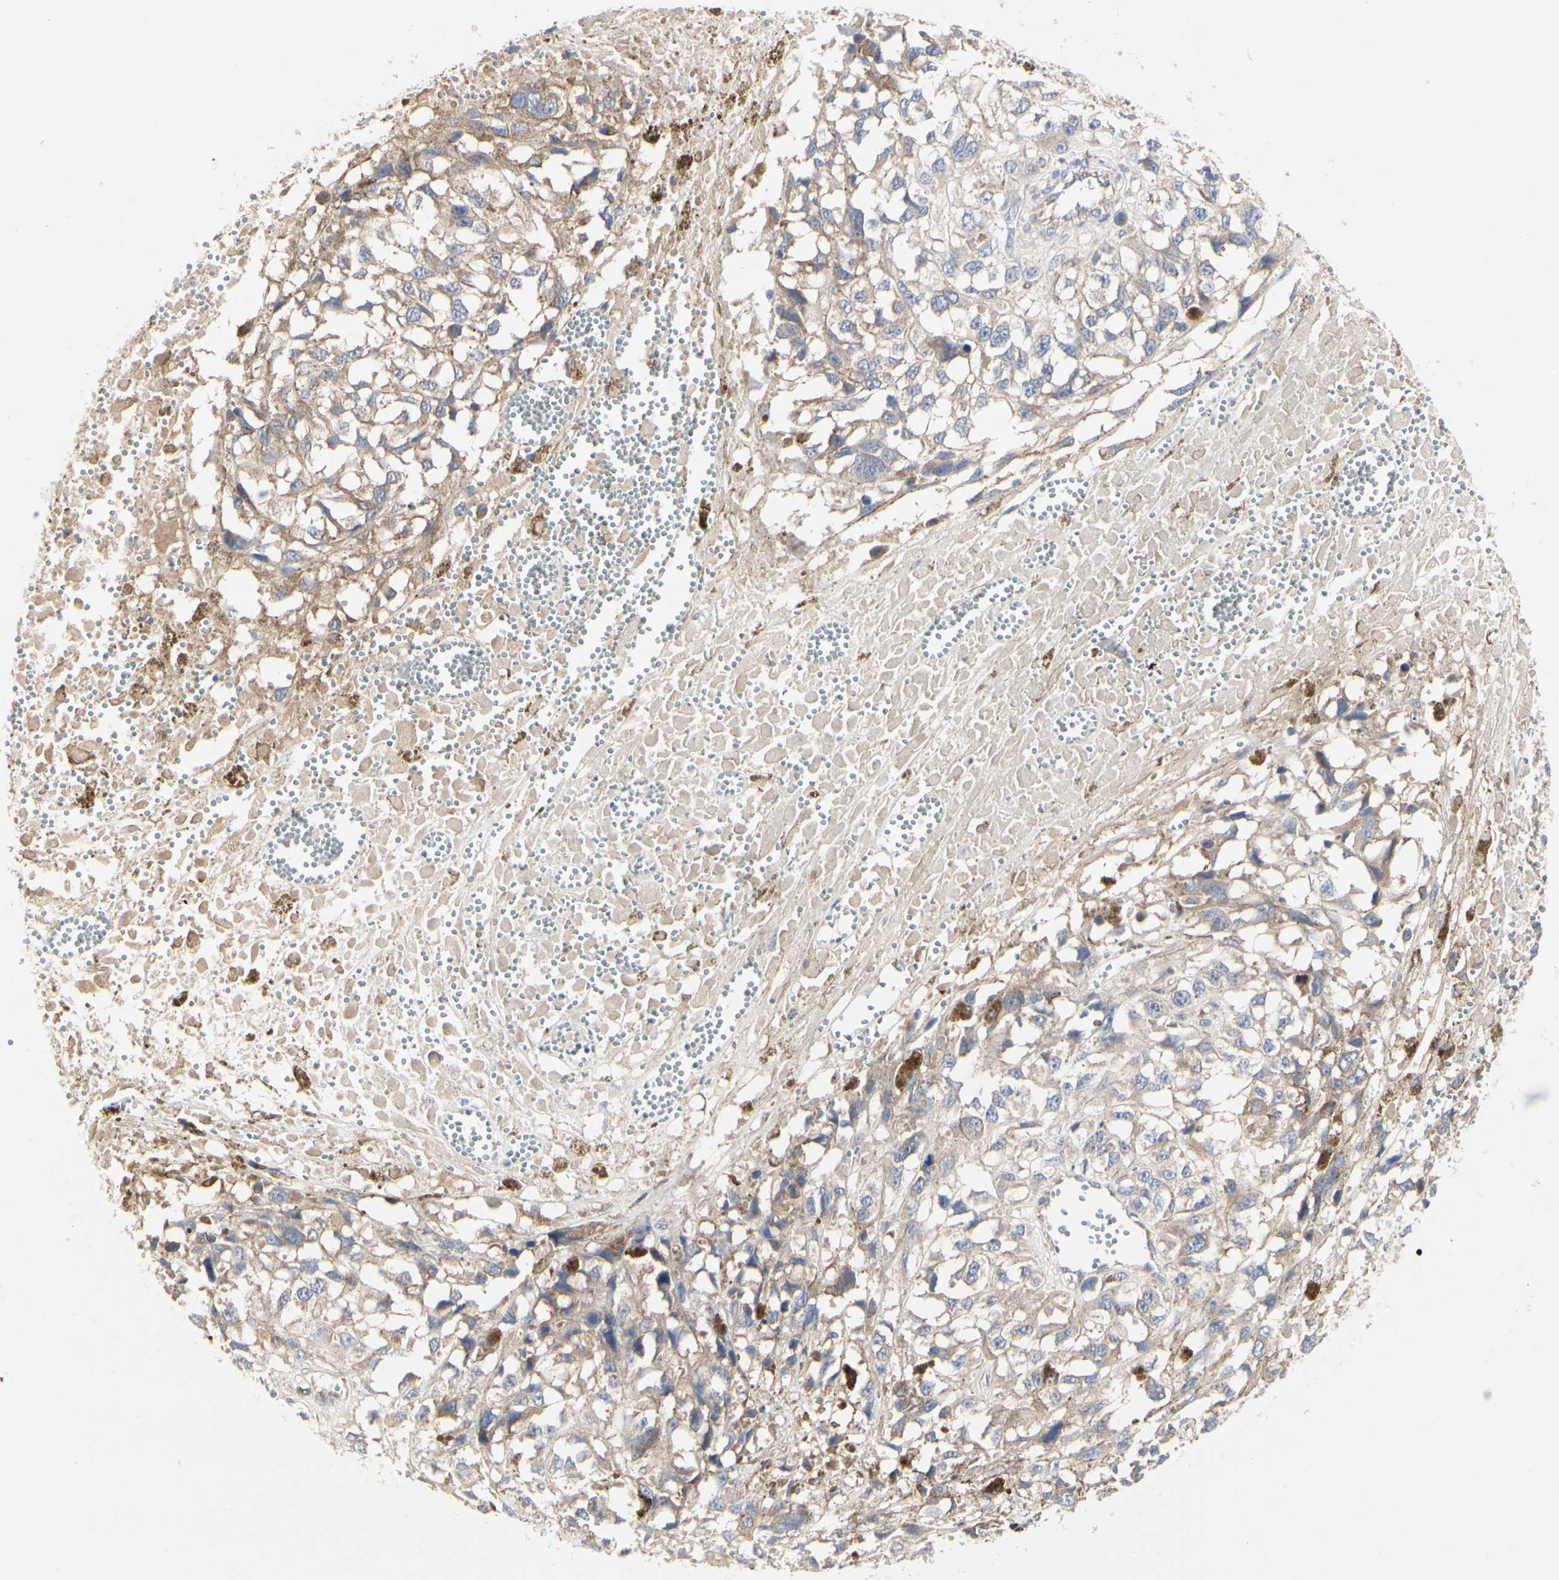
{"staining": {"intensity": "weak", "quantity": ">75%", "location": "cytoplasmic/membranous"}, "tissue": "melanoma", "cell_type": "Tumor cells", "image_type": "cancer", "snomed": [{"axis": "morphology", "description": "Malignant melanoma, Metastatic site"}, {"axis": "topography", "description": "Lymph node"}], "caption": "A brown stain labels weak cytoplasmic/membranous positivity of a protein in human malignant melanoma (metastatic site) tumor cells.", "gene": "C3orf52", "patient": {"sex": "male", "age": 59}}